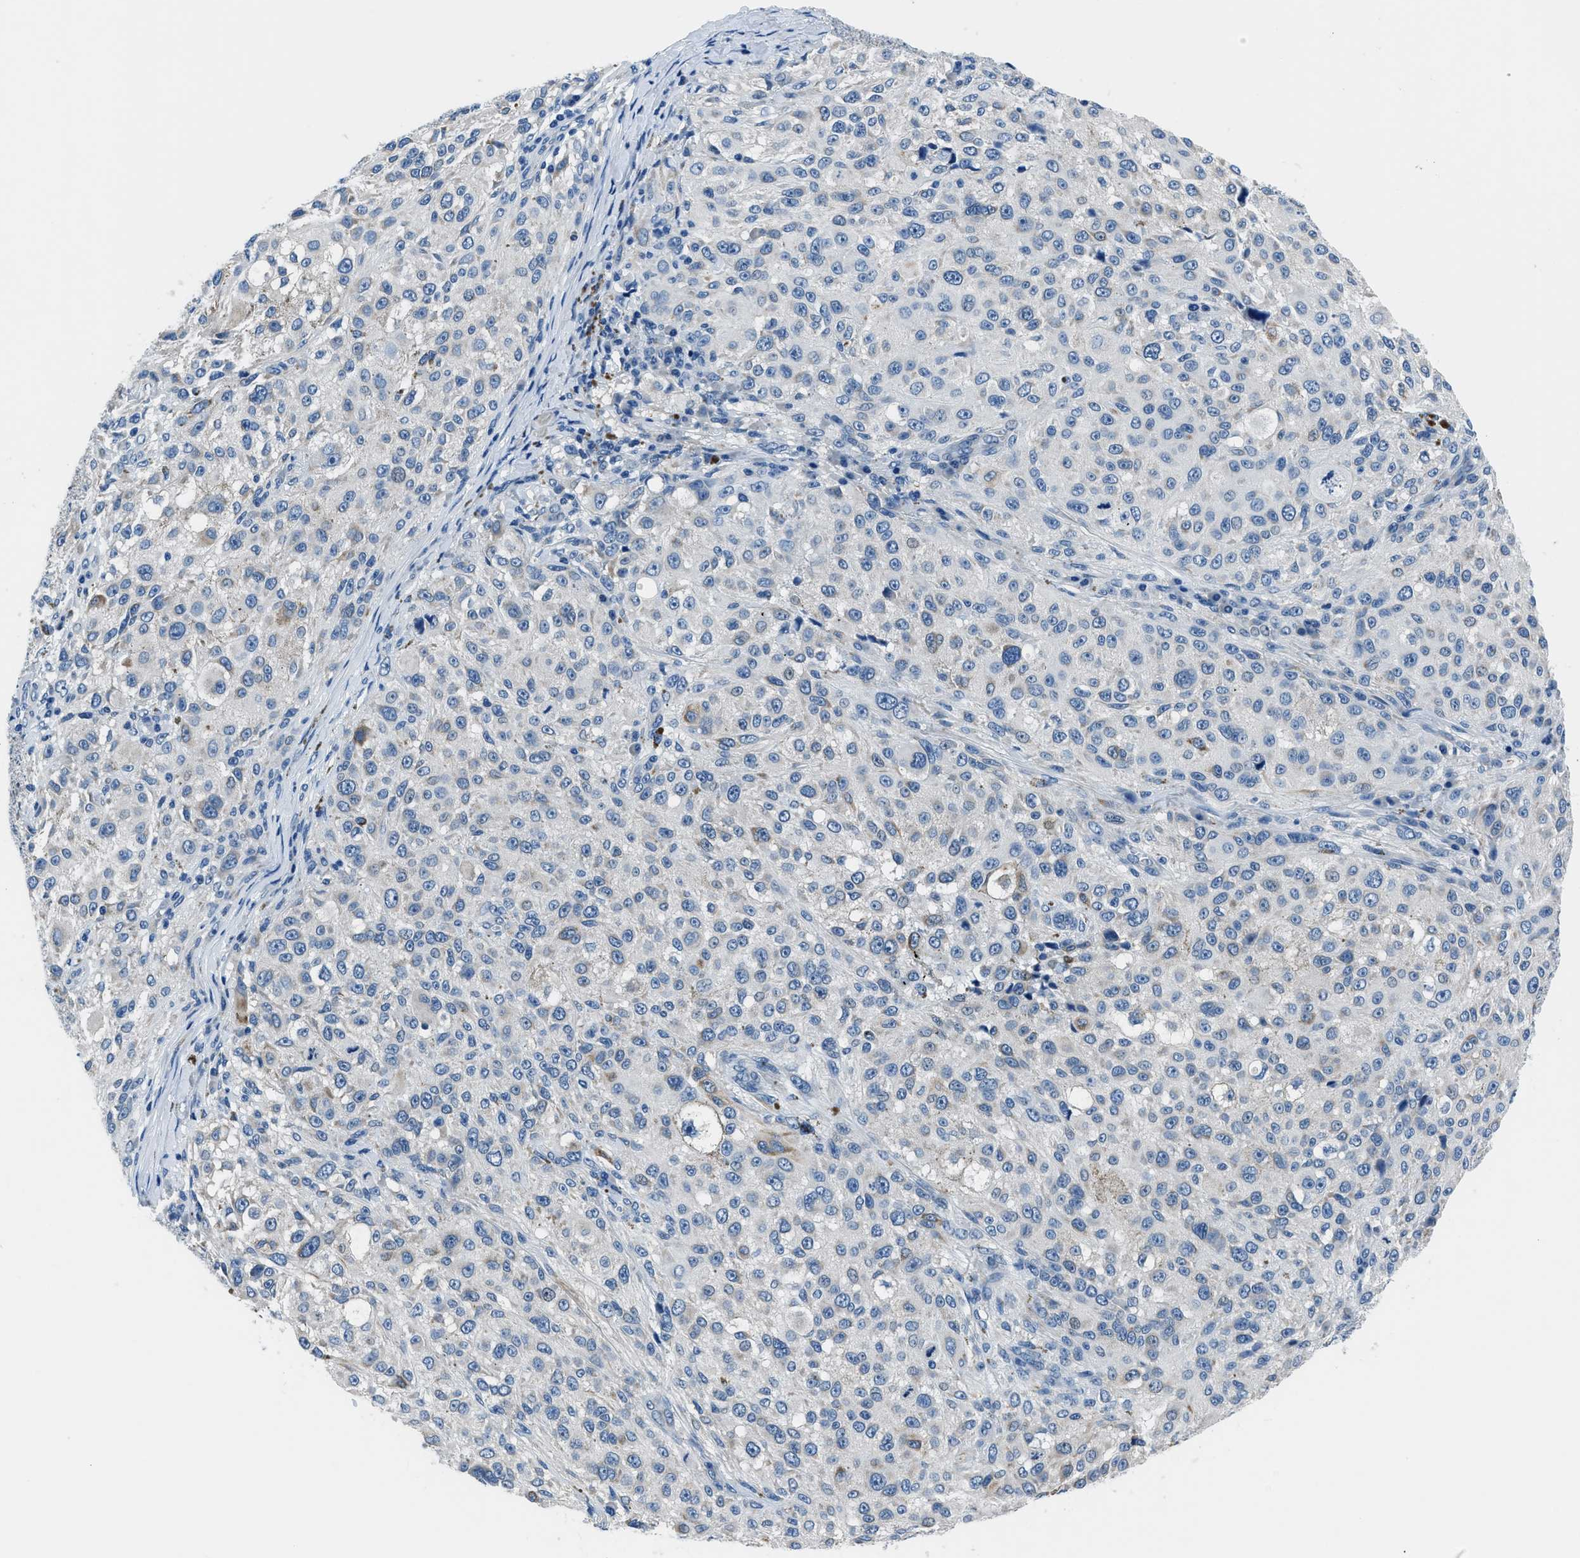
{"staining": {"intensity": "negative", "quantity": "none", "location": "none"}, "tissue": "melanoma", "cell_type": "Tumor cells", "image_type": "cancer", "snomed": [{"axis": "morphology", "description": "Necrosis, NOS"}, {"axis": "morphology", "description": "Malignant melanoma, NOS"}, {"axis": "topography", "description": "Skin"}], "caption": "A photomicrograph of human malignant melanoma is negative for staining in tumor cells. (Stains: DAB (3,3'-diaminobenzidine) immunohistochemistry (IHC) with hematoxylin counter stain, Microscopy: brightfield microscopy at high magnification).", "gene": "GJA3", "patient": {"sex": "female", "age": 87}}